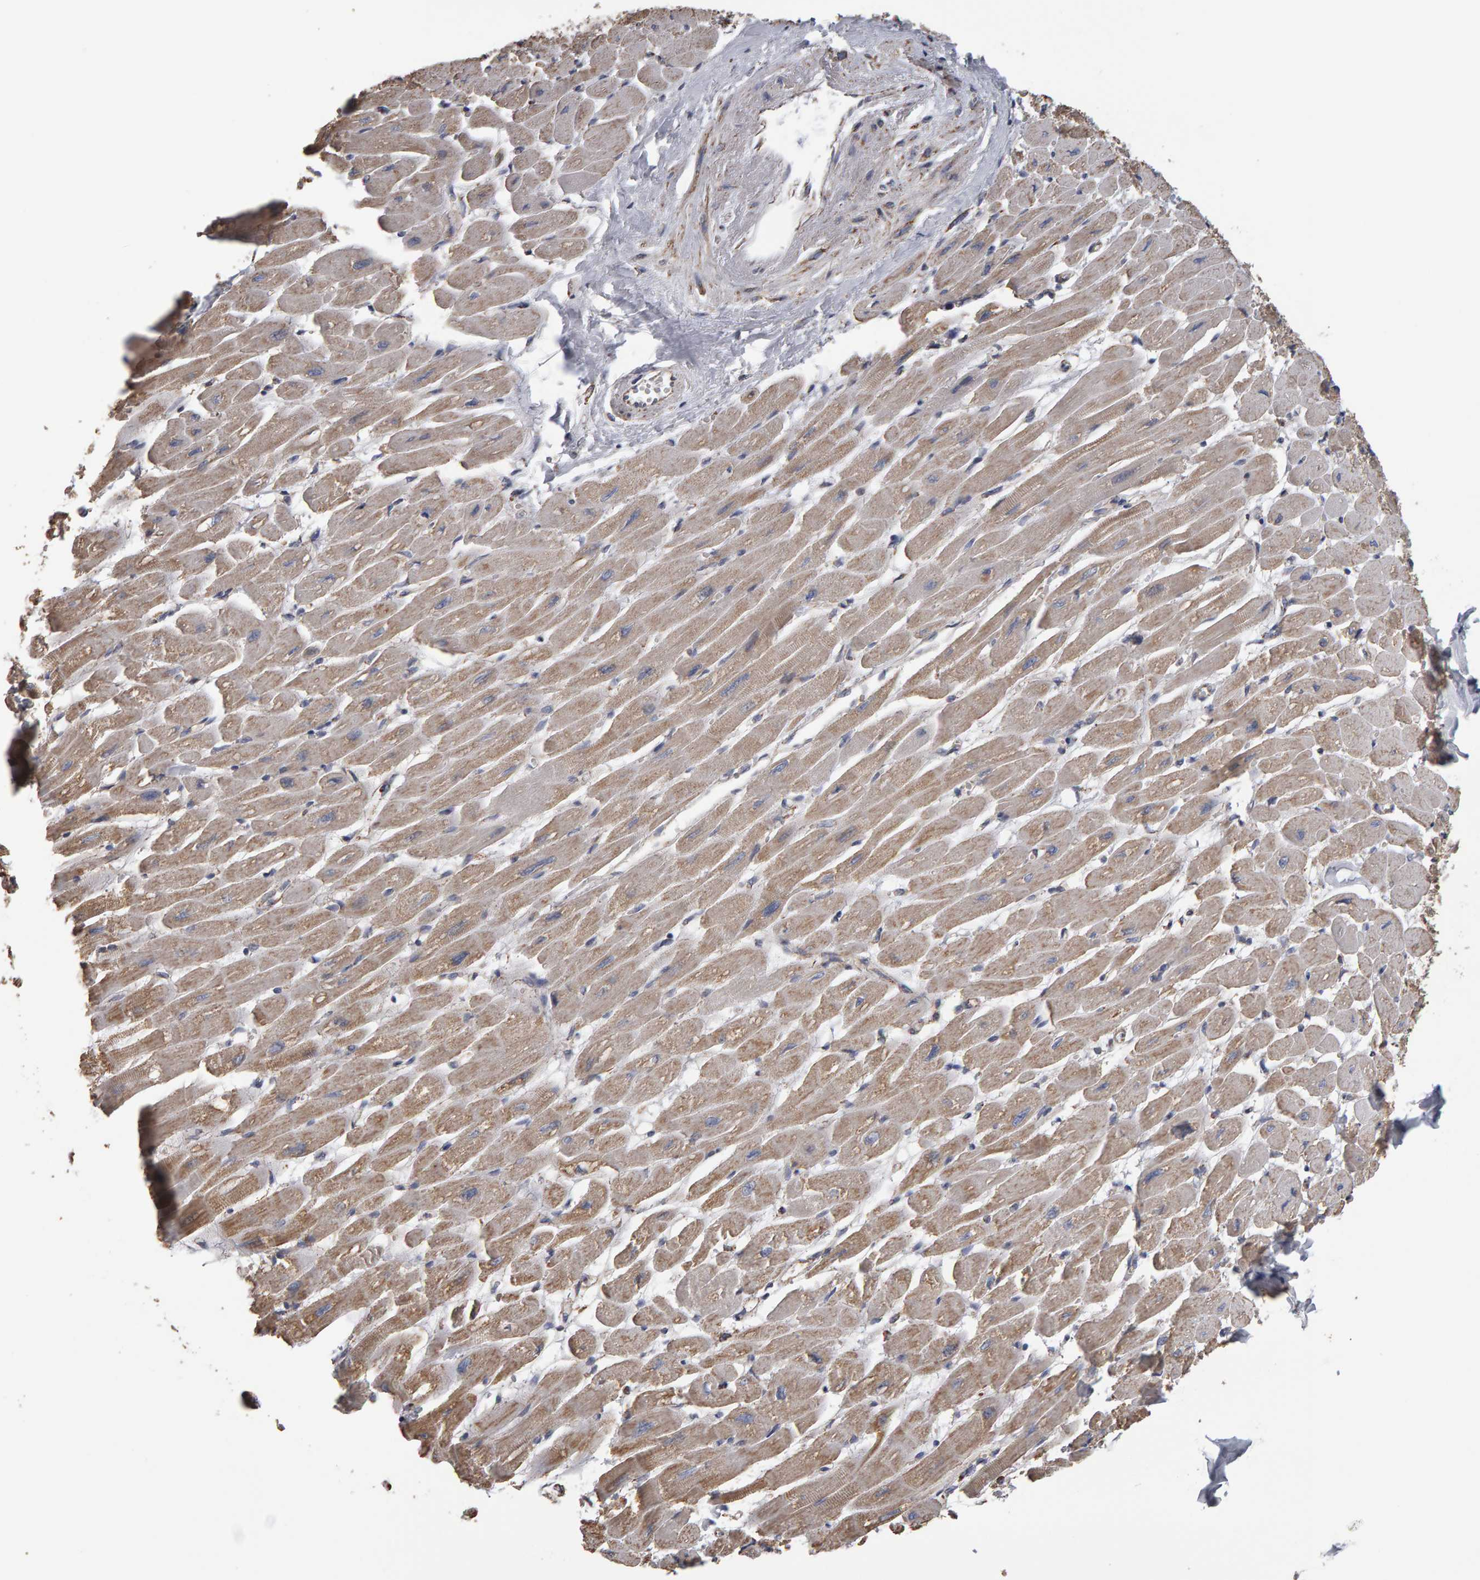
{"staining": {"intensity": "moderate", "quantity": "25%-75%", "location": "cytoplasmic/membranous"}, "tissue": "heart muscle", "cell_type": "Cardiomyocytes", "image_type": "normal", "snomed": [{"axis": "morphology", "description": "Normal tissue, NOS"}, {"axis": "topography", "description": "Heart"}], "caption": "Cardiomyocytes exhibit medium levels of moderate cytoplasmic/membranous positivity in approximately 25%-75% of cells in normal heart muscle.", "gene": "TOM1L1", "patient": {"sex": "female", "age": 54}}